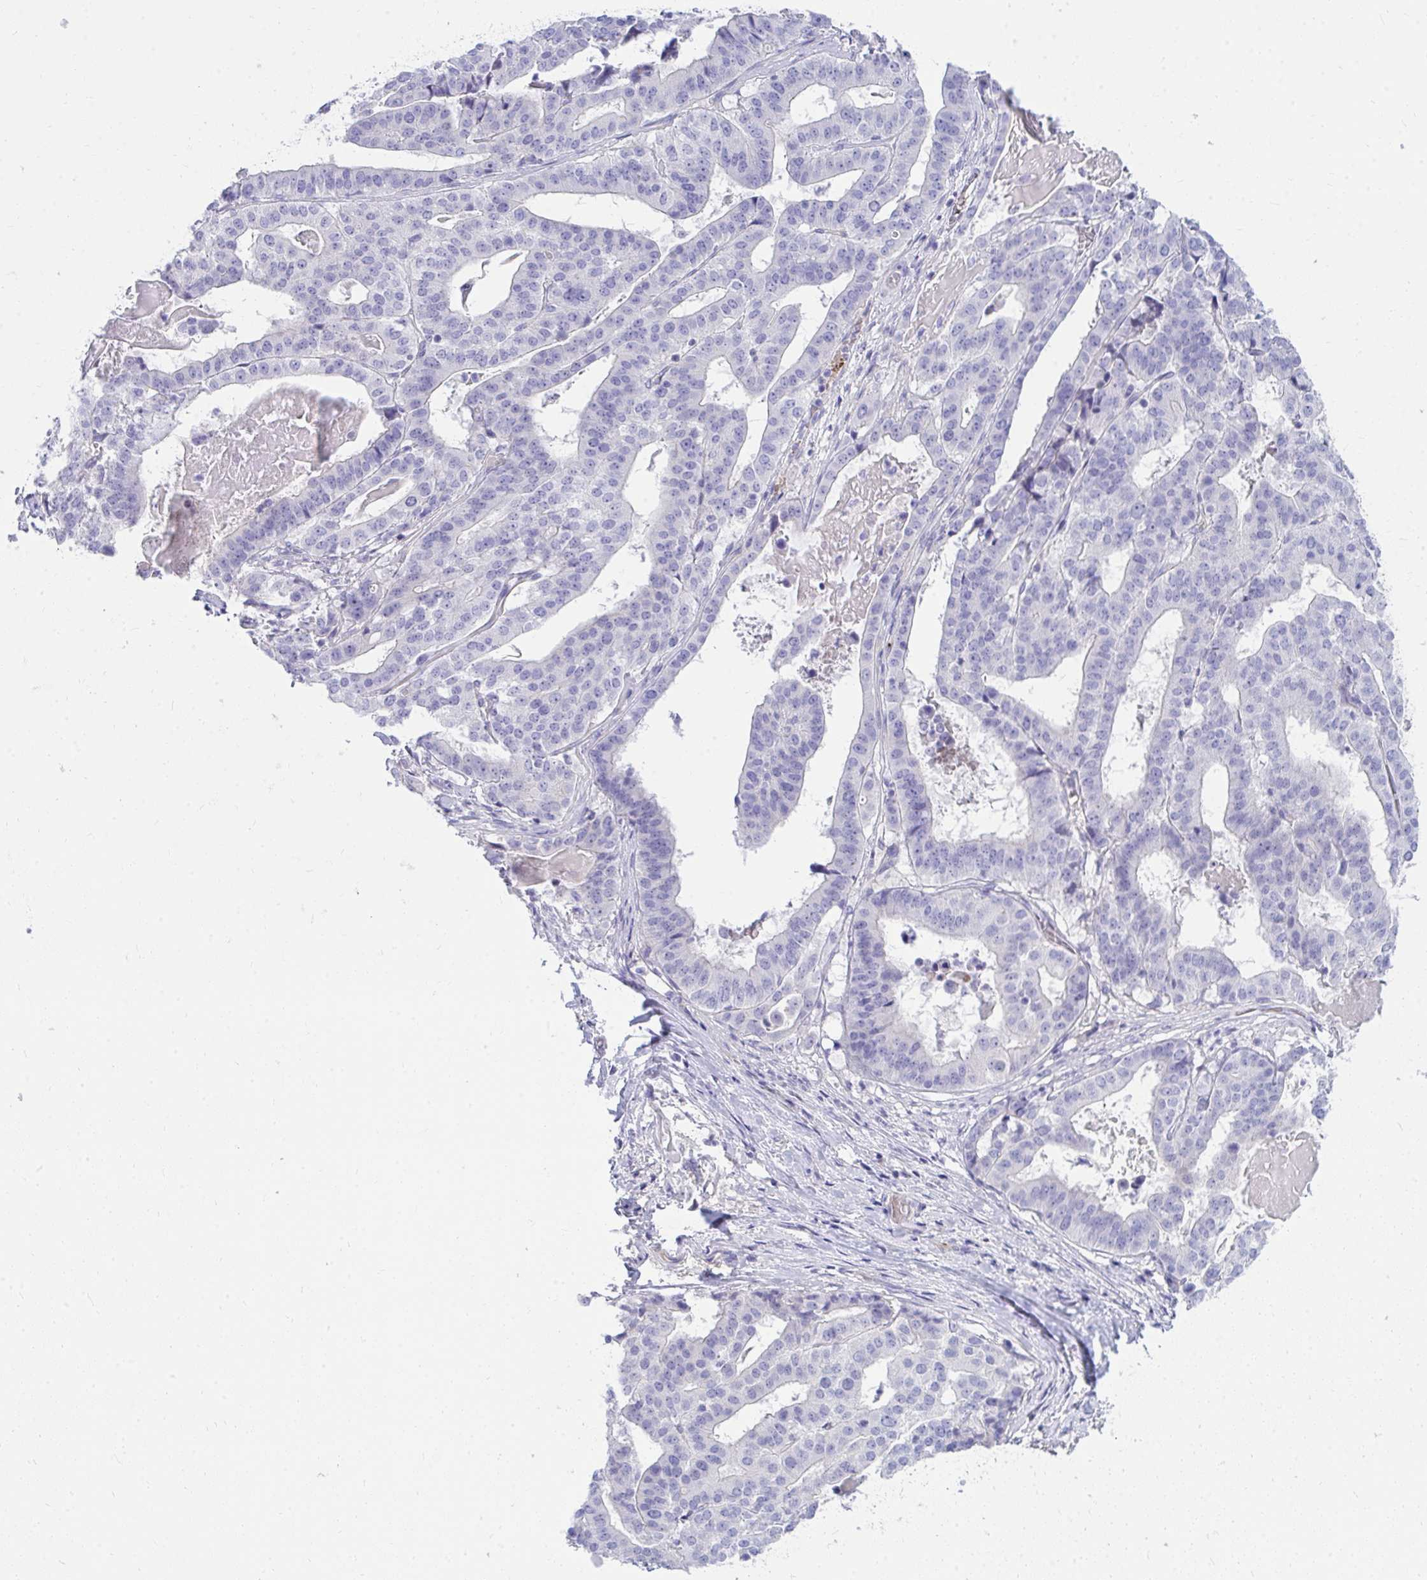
{"staining": {"intensity": "negative", "quantity": "none", "location": "none"}, "tissue": "stomach cancer", "cell_type": "Tumor cells", "image_type": "cancer", "snomed": [{"axis": "morphology", "description": "Adenocarcinoma, NOS"}, {"axis": "topography", "description": "Stomach"}], "caption": "An immunohistochemistry photomicrograph of stomach cancer (adenocarcinoma) is shown. There is no staining in tumor cells of stomach cancer (adenocarcinoma).", "gene": "LRRC36", "patient": {"sex": "male", "age": 48}}